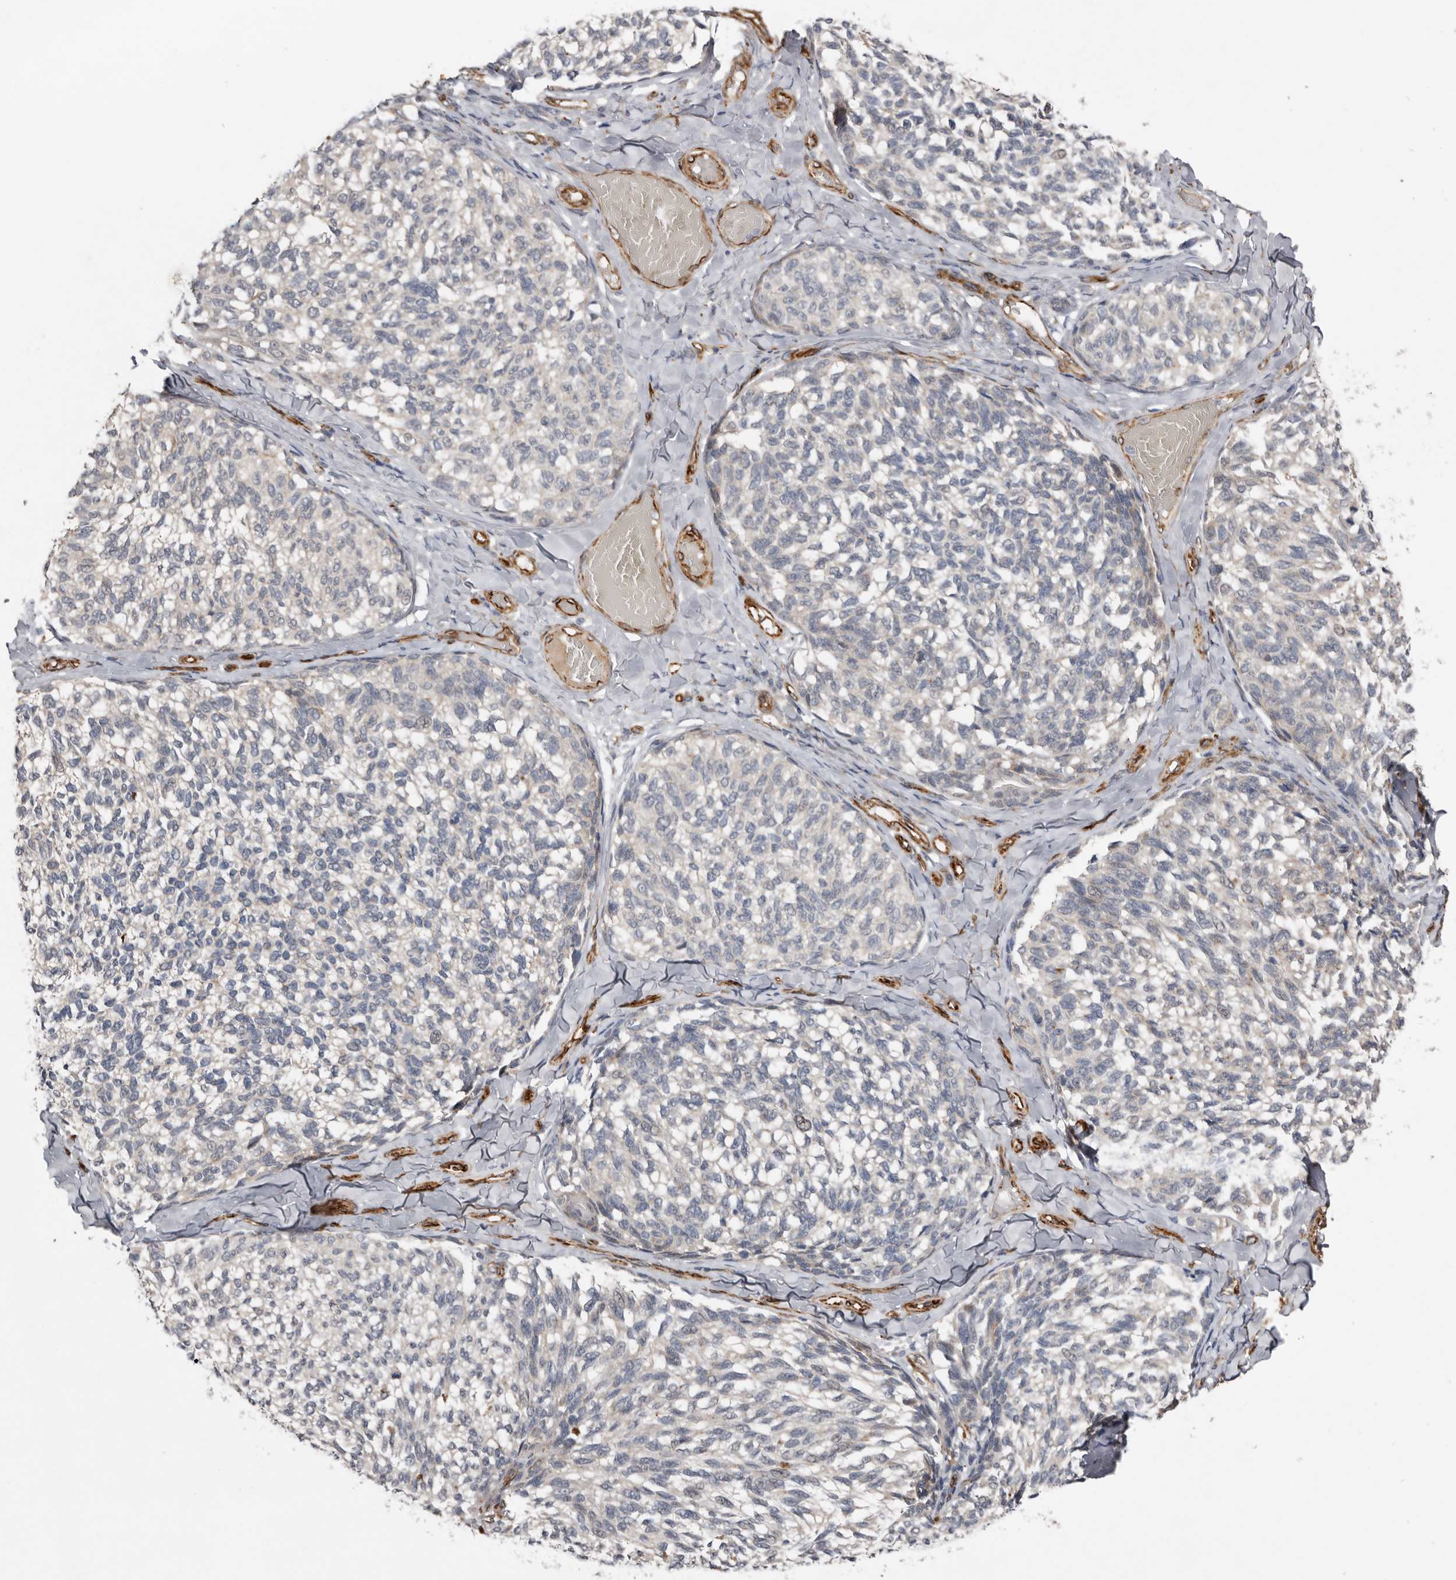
{"staining": {"intensity": "negative", "quantity": "none", "location": "none"}, "tissue": "melanoma", "cell_type": "Tumor cells", "image_type": "cancer", "snomed": [{"axis": "morphology", "description": "Malignant melanoma, NOS"}, {"axis": "topography", "description": "Skin"}], "caption": "This photomicrograph is of malignant melanoma stained with immunohistochemistry (IHC) to label a protein in brown with the nuclei are counter-stained blue. There is no expression in tumor cells.", "gene": "RANBP17", "patient": {"sex": "female", "age": 73}}